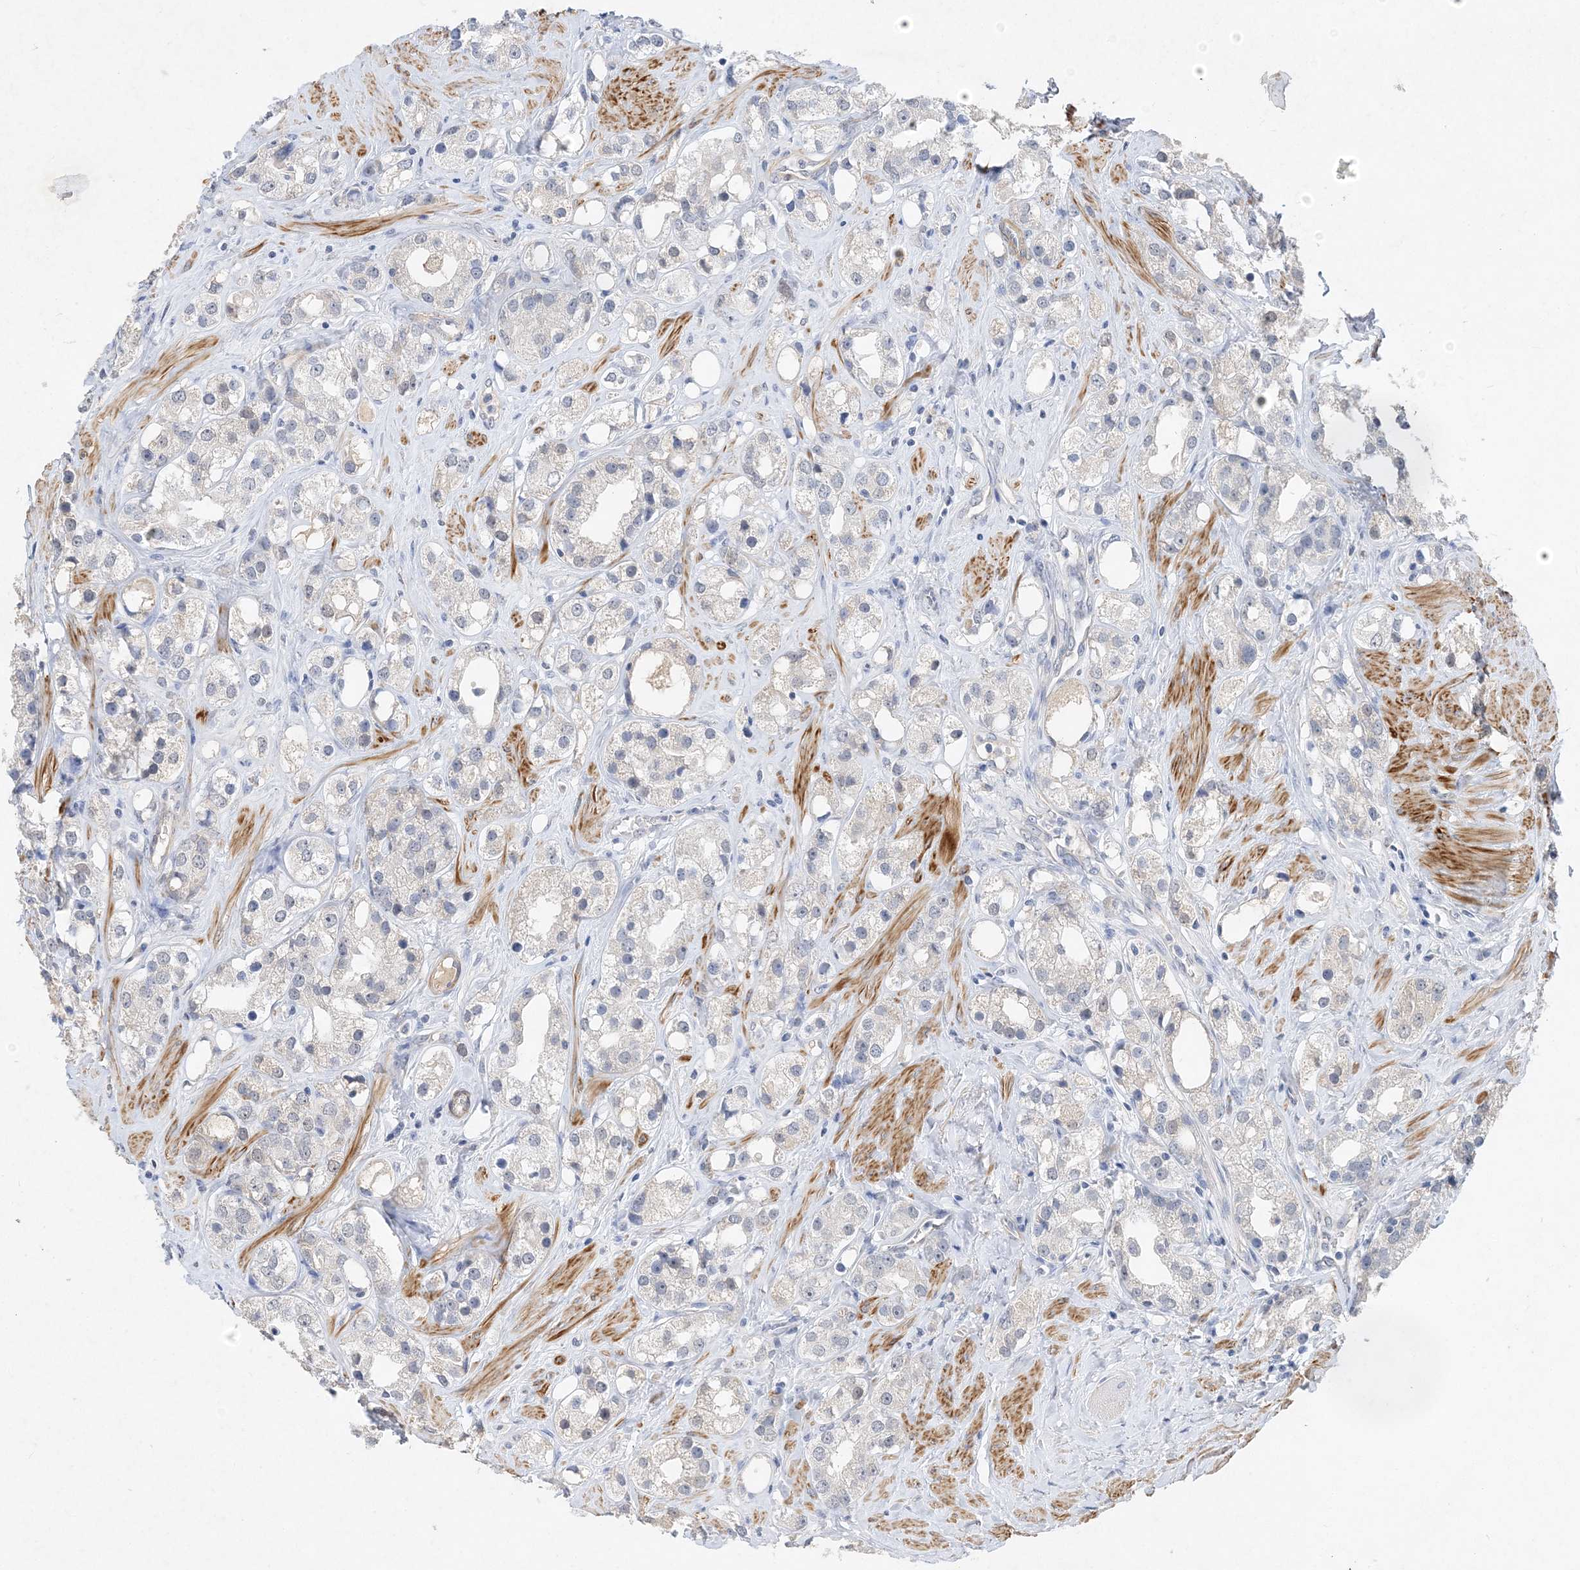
{"staining": {"intensity": "negative", "quantity": "none", "location": "none"}, "tissue": "prostate cancer", "cell_type": "Tumor cells", "image_type": "cancer", "snomed": [{"axis": "morphology", "description": "Adenocarcinoma, NOS"}, {"axis": "topography", "description": "Prostate"}], "caption": "High magnification brightfield microscopy of adenocarcinoma (prostate) stained with DAB (brown) and counterstained with hematoxylin (blue): tumor cells show no significant positivity.", "gene": "C11orf58", "patient": {"sex": "male", "age": 79}}